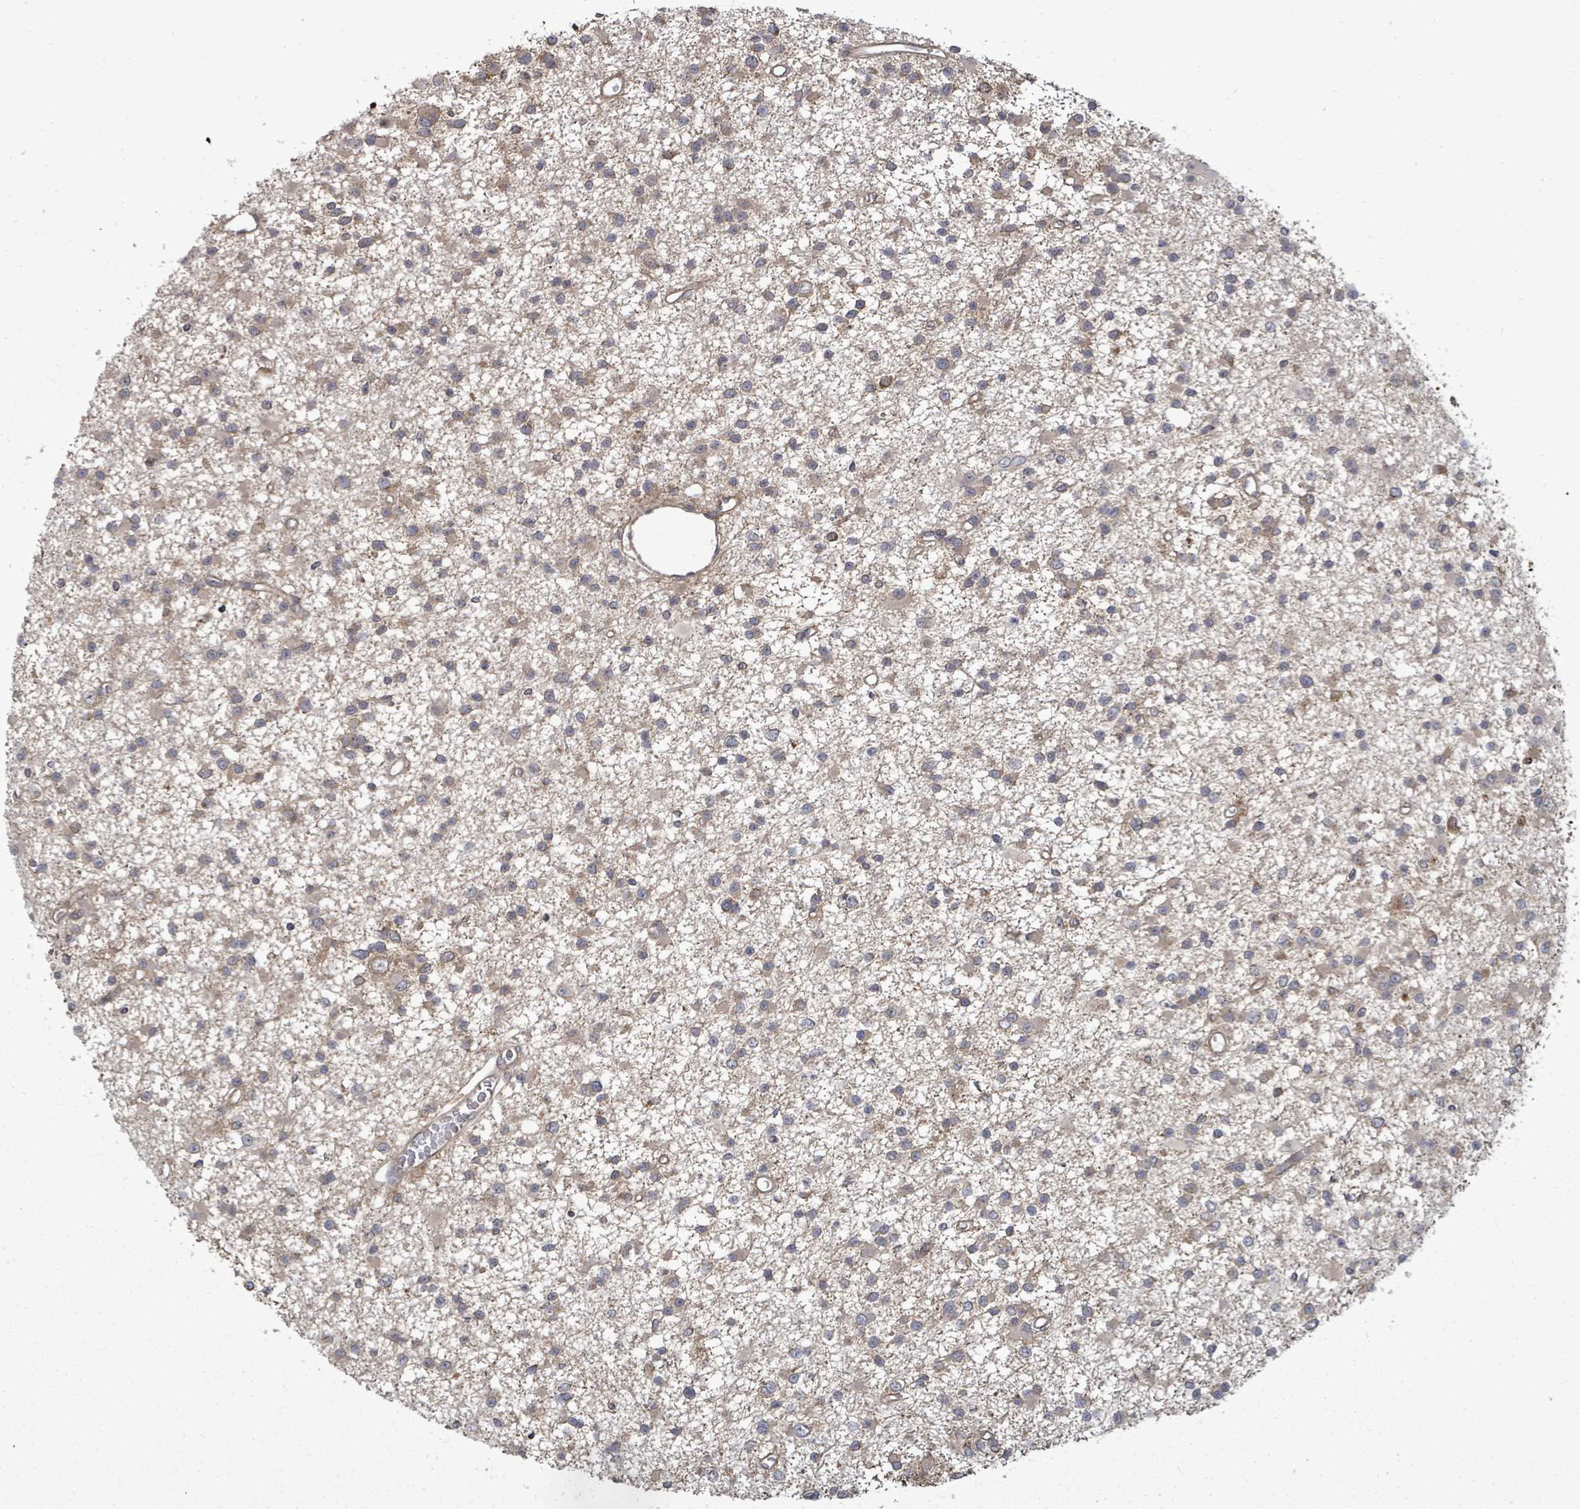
{"staining": {"intensity": "weak", "quantity": "25%-75%", "location": "cytoplasmic/membranous"}, "tissue": "glioma", "cell_type": "Tumor cells", "image_type": "cancer", "snomed": [{"axis": "morphology", "description": "Glioma, malignant, Low grade"}, {"axis": "topography", "description": "Brain"}], "caption": "Human malignant glioma (low-grade) stained with a protein marker shows weak staining in tumor cells.", "gene": "EIF3C", "patient": {"sex": "female", "age": 22}}